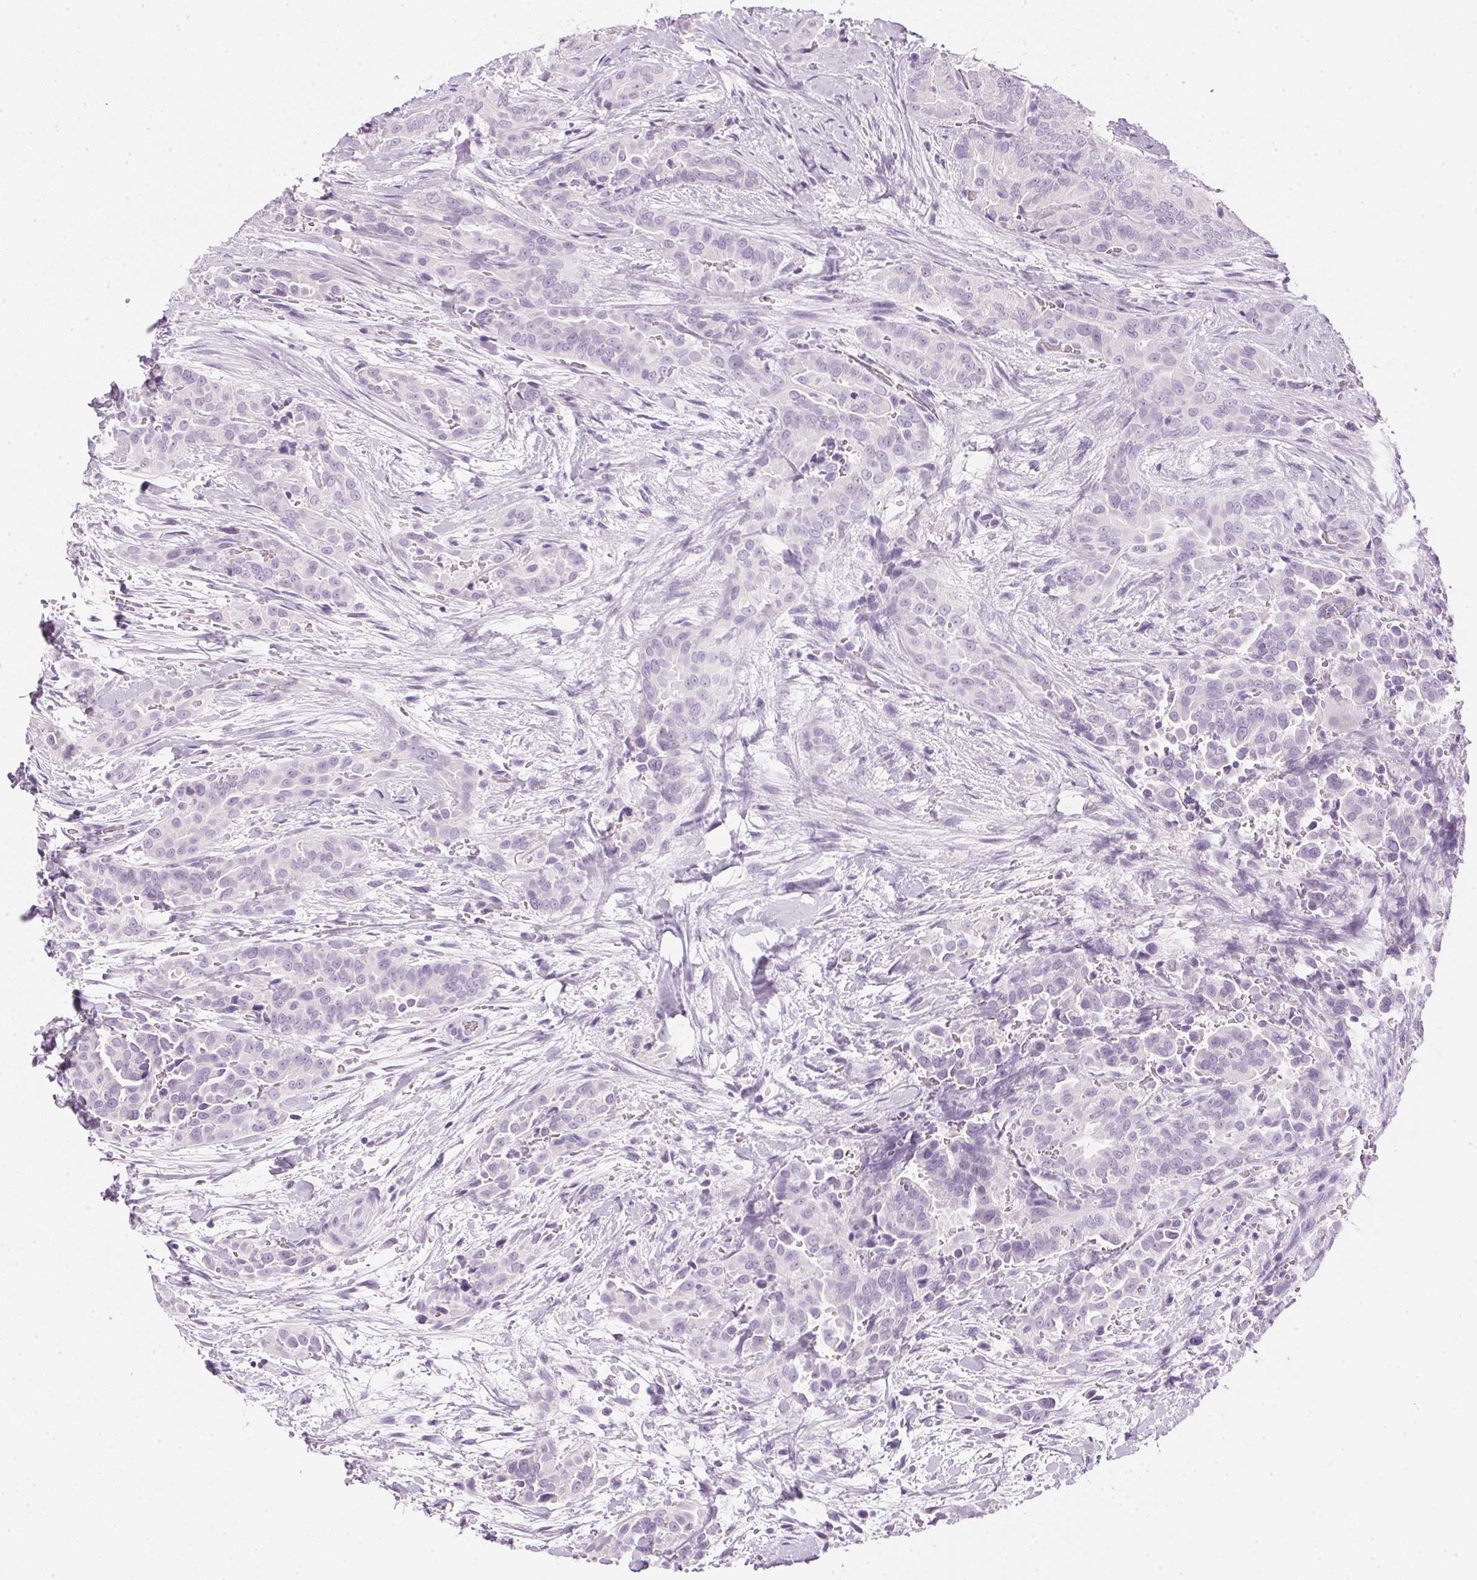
{"staining": {"intensity": "negative", "quantity": "none", "location": "none"}, "tissue": "thyroid cancer", "cell_type": "Tumor cells", "image_type": "cancer", "snomed": [{"axis": "morphology", "description": "Papillary adenocarcinoma, NOS"}, {"axis": "topography", "description": "Thyroid gland"}], "caption": "IHC of thyroid papillary adenocarcinoma displays no expression in tumor cells. (DAB (3,3'-diaminobenzidine) immunohistochemistry, high magnification).", "gene": "IGFBP1", "patient": {"sex": "male", "age": 61}}